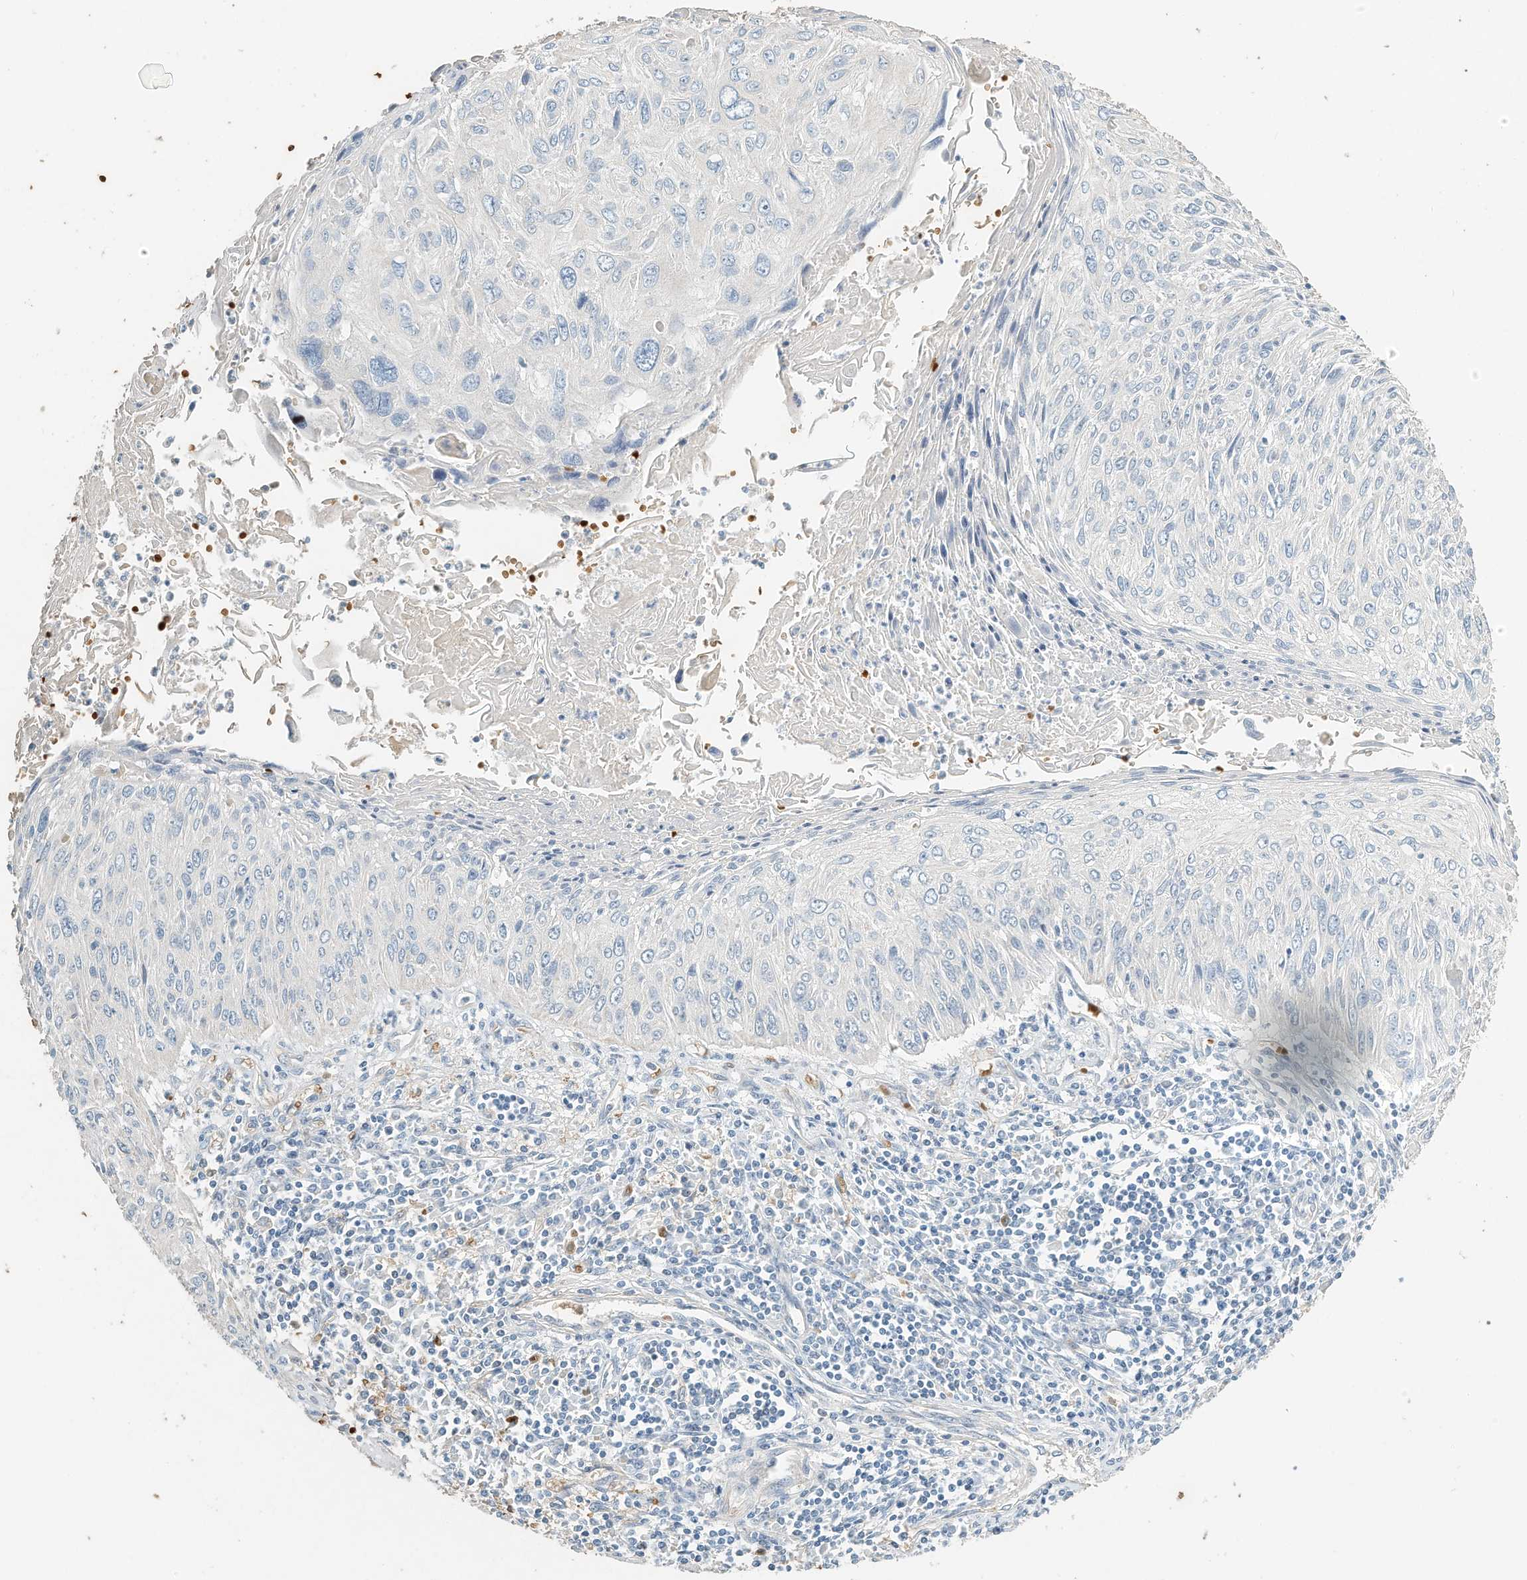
{"staining": {"intensity": "negative", "quantity": "none", "location": "none"}, "tissue": "cervical cancer", "cell_type": "Tumor cells", "image_type": "cancer", "snomed": [{"axis": "morphology", "description": "Squamous cell carcinoma, NOS"}, {"axis": "topography", "description": "Cervix"}], "caption": "High magnification brightfield microscopy of cervical cancer stained with DAB (3,3'-diaminobenzidine) (brown) and counterstained with hematoxylin (blue): tumor cells show no significant positivity.", "gene": "RCAN3", "patient": {"sex": "female", "age": 51}}